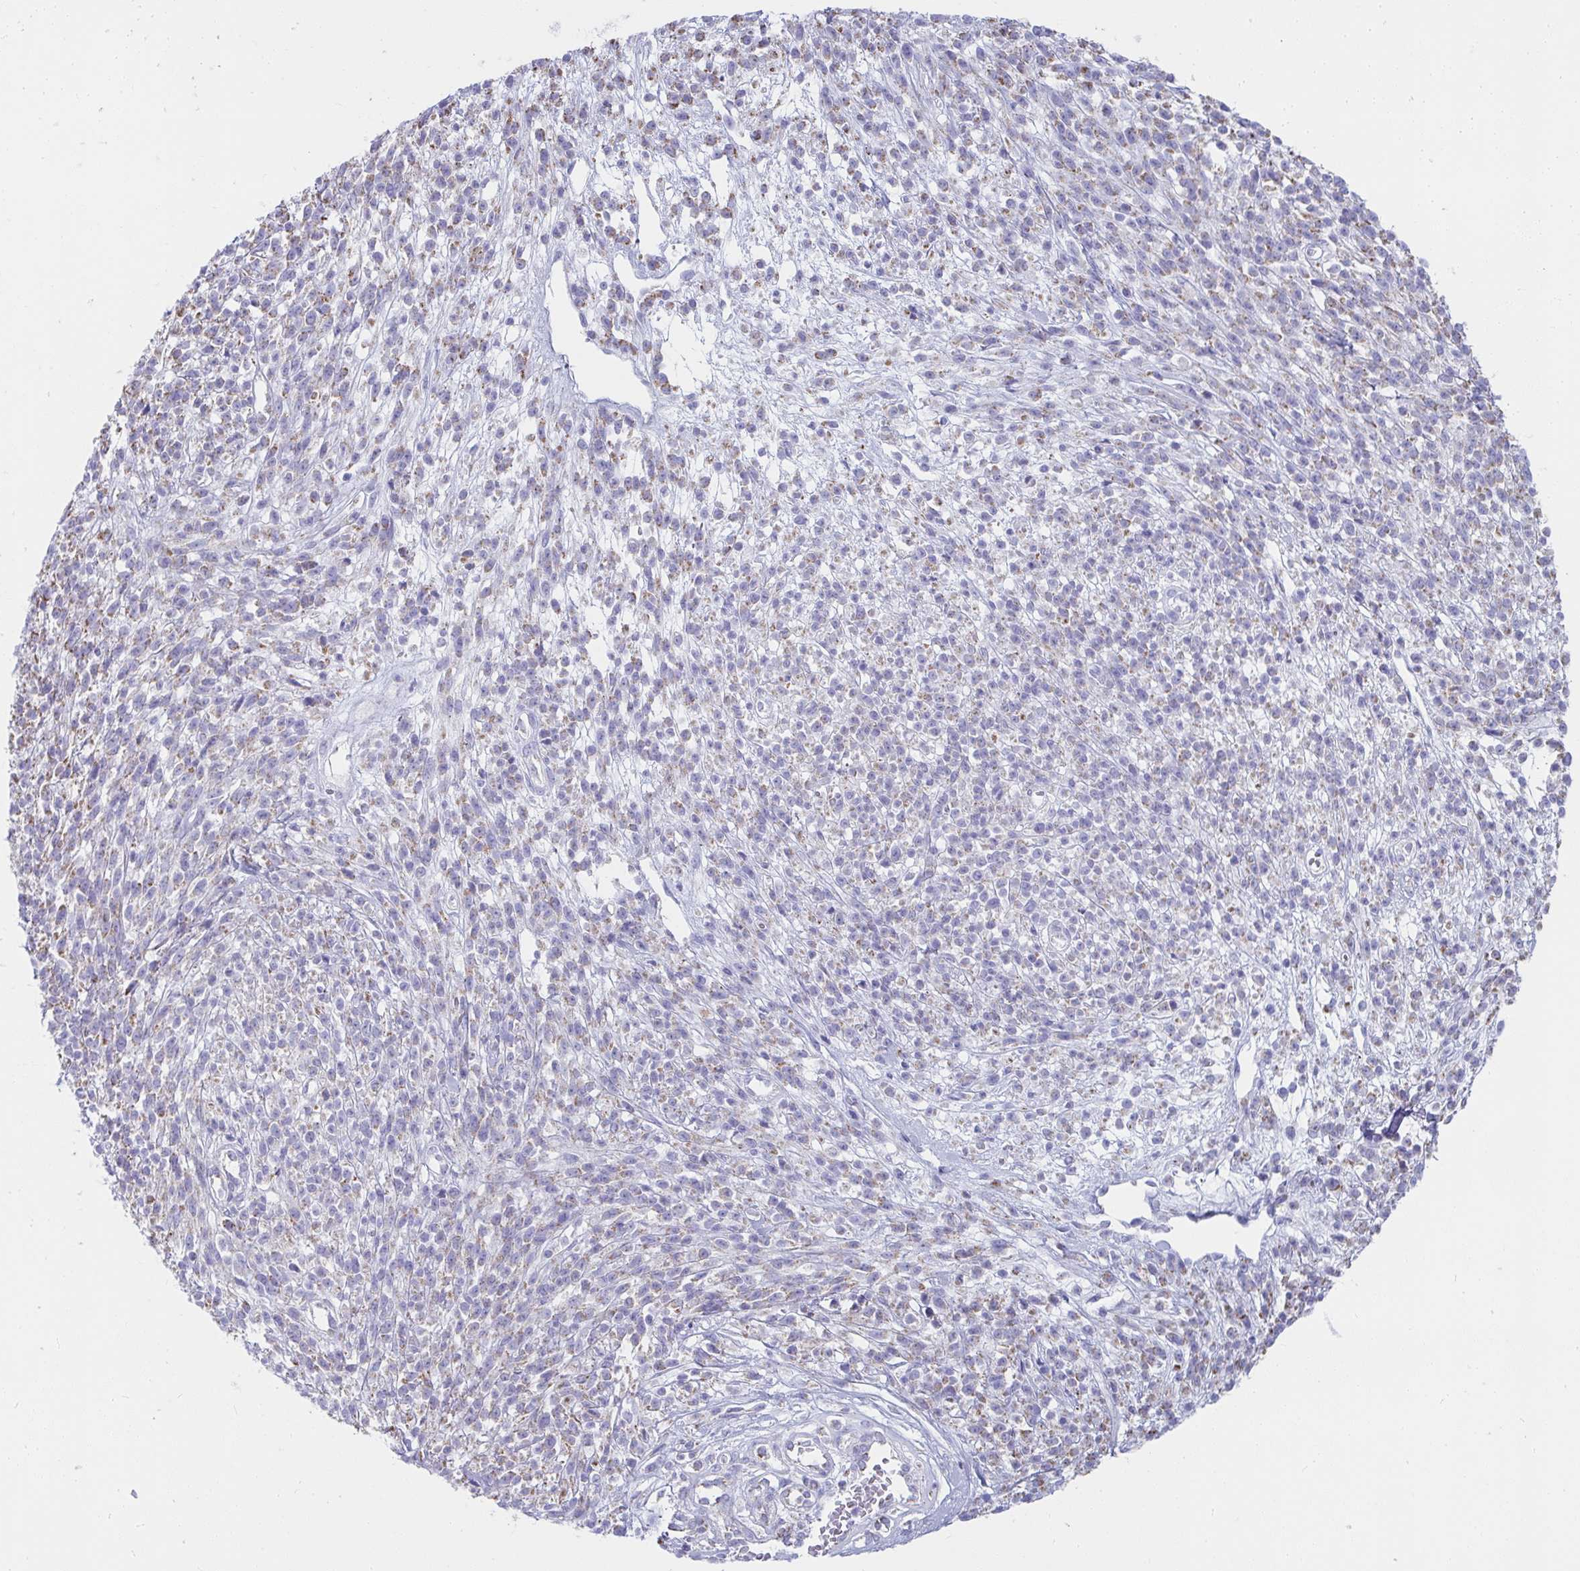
{"staining": {"intensity": "weak", "quantity": "25%-75%", "location": "cytoplasmic/membranous"}, "tissue": "melanoma", "cell_type": "Tumor cells", "image_type": "cancer", "snomed": [{"axis": "morphology", "description": "Malignant melanoma, NOS"}, {"axis": "topography", "description": "Skin"}, {"axis": "topography", "description": "Skin of trunk"}], "caption": "About 25%-75% of tumor cells in melanoma display weak cytoplasmic/membranous protein expression as visualized by brown immunohistochemical staining.", "gene": "SLC6A1", "patient": {"sex": "male", "age": 74}}